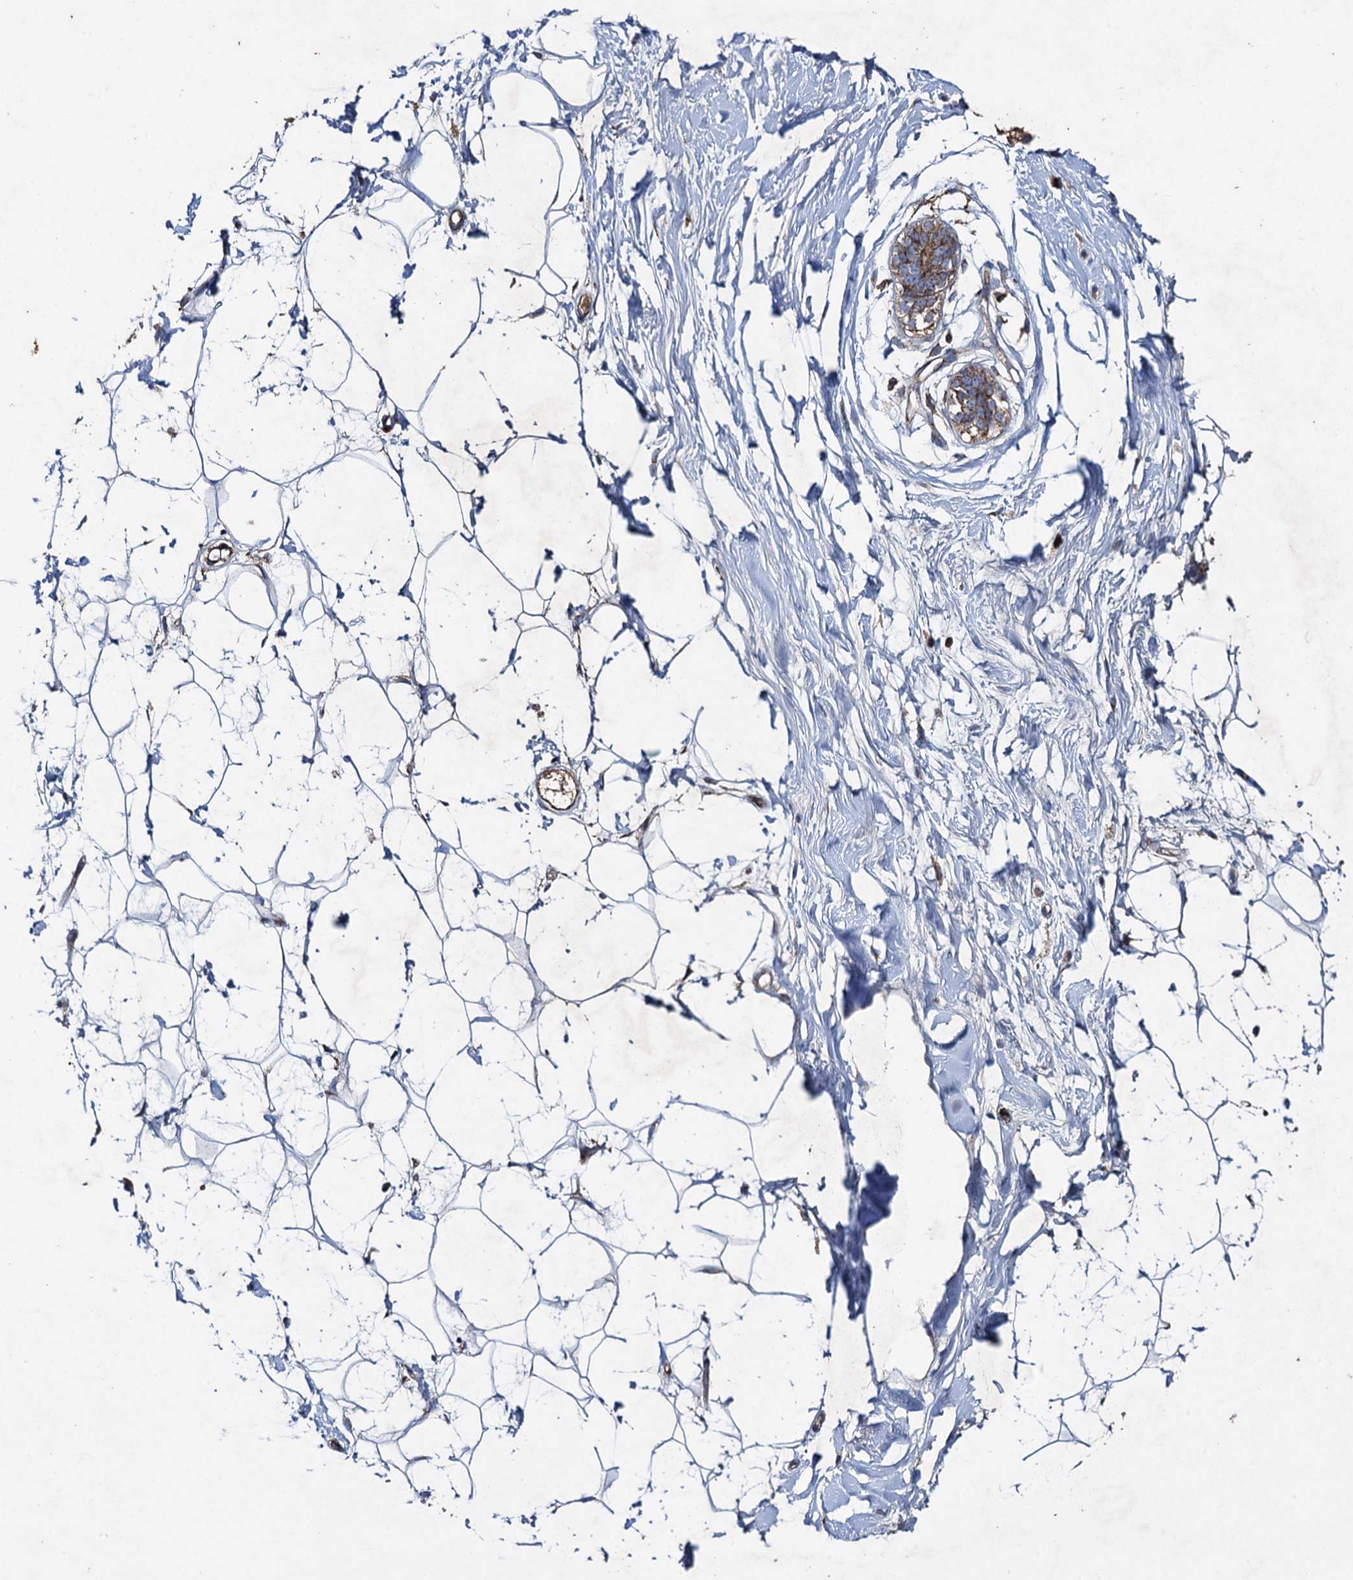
{"staining": {"intensity": "weak", "quantity": ">75%", "location": "cytoplasmic/membranous"}, "tissue": "adipose tissue", "cell_type": "Adipocytes", "image_type": "normal", "snomed": [{"axis": "morphology", "description": "Normal tissue, NOS"}, {"axis": "topography", "description": "Breast"}], "caption": "About >75% of adipocytes in benign human adipose tissue reveal weak cytoplasmic/membranous protein staining as visualized by brown immunohistochemical staining.", "gene": "TXNDC11", "patient": {"sex": "female", "age": 26}}